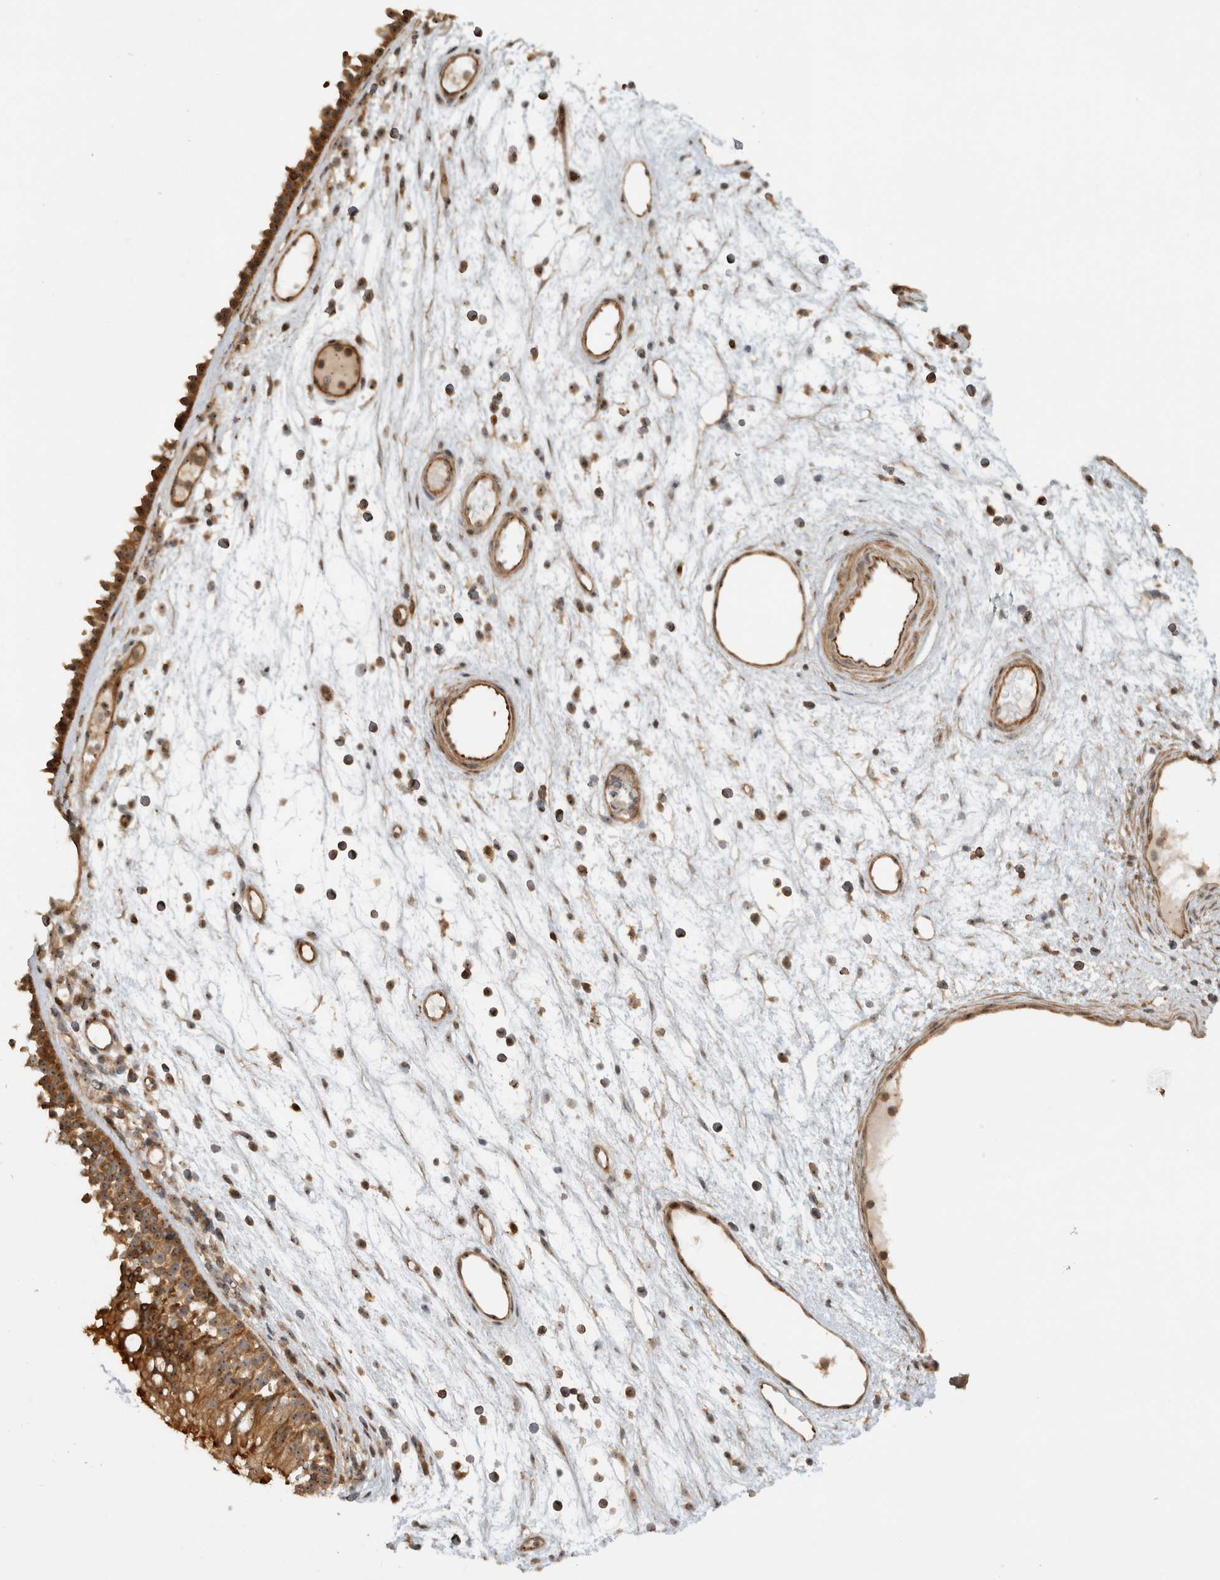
{"staining": {"intensity": "moderate", "quantity": ">75%", "location": "cytoplasmic/membranous,nuclear"}, "tissue": "nasopharynx", "cell_type": "Respiratory epithelial cells", "image_type": "normal", "snomed": [{"axis": "morphology", "description": "Normal tissue, NOS"}, {"axis": "morphology", "description": "Inflammation, NOS"}, {"axis": "morphology", "description": "Malignant melanoma, Metastatic site"}, {"axis": "topography", "description": "Nasopharynx"}], "caption": "Respiratory epithelial cells display medium levels of moderate cytoplasmic/membranous,nuclear expression in about >75% of cells in normal nasopharynx.", "gene": "WASF2", "patient": {"sex": "male", "age": 70}}